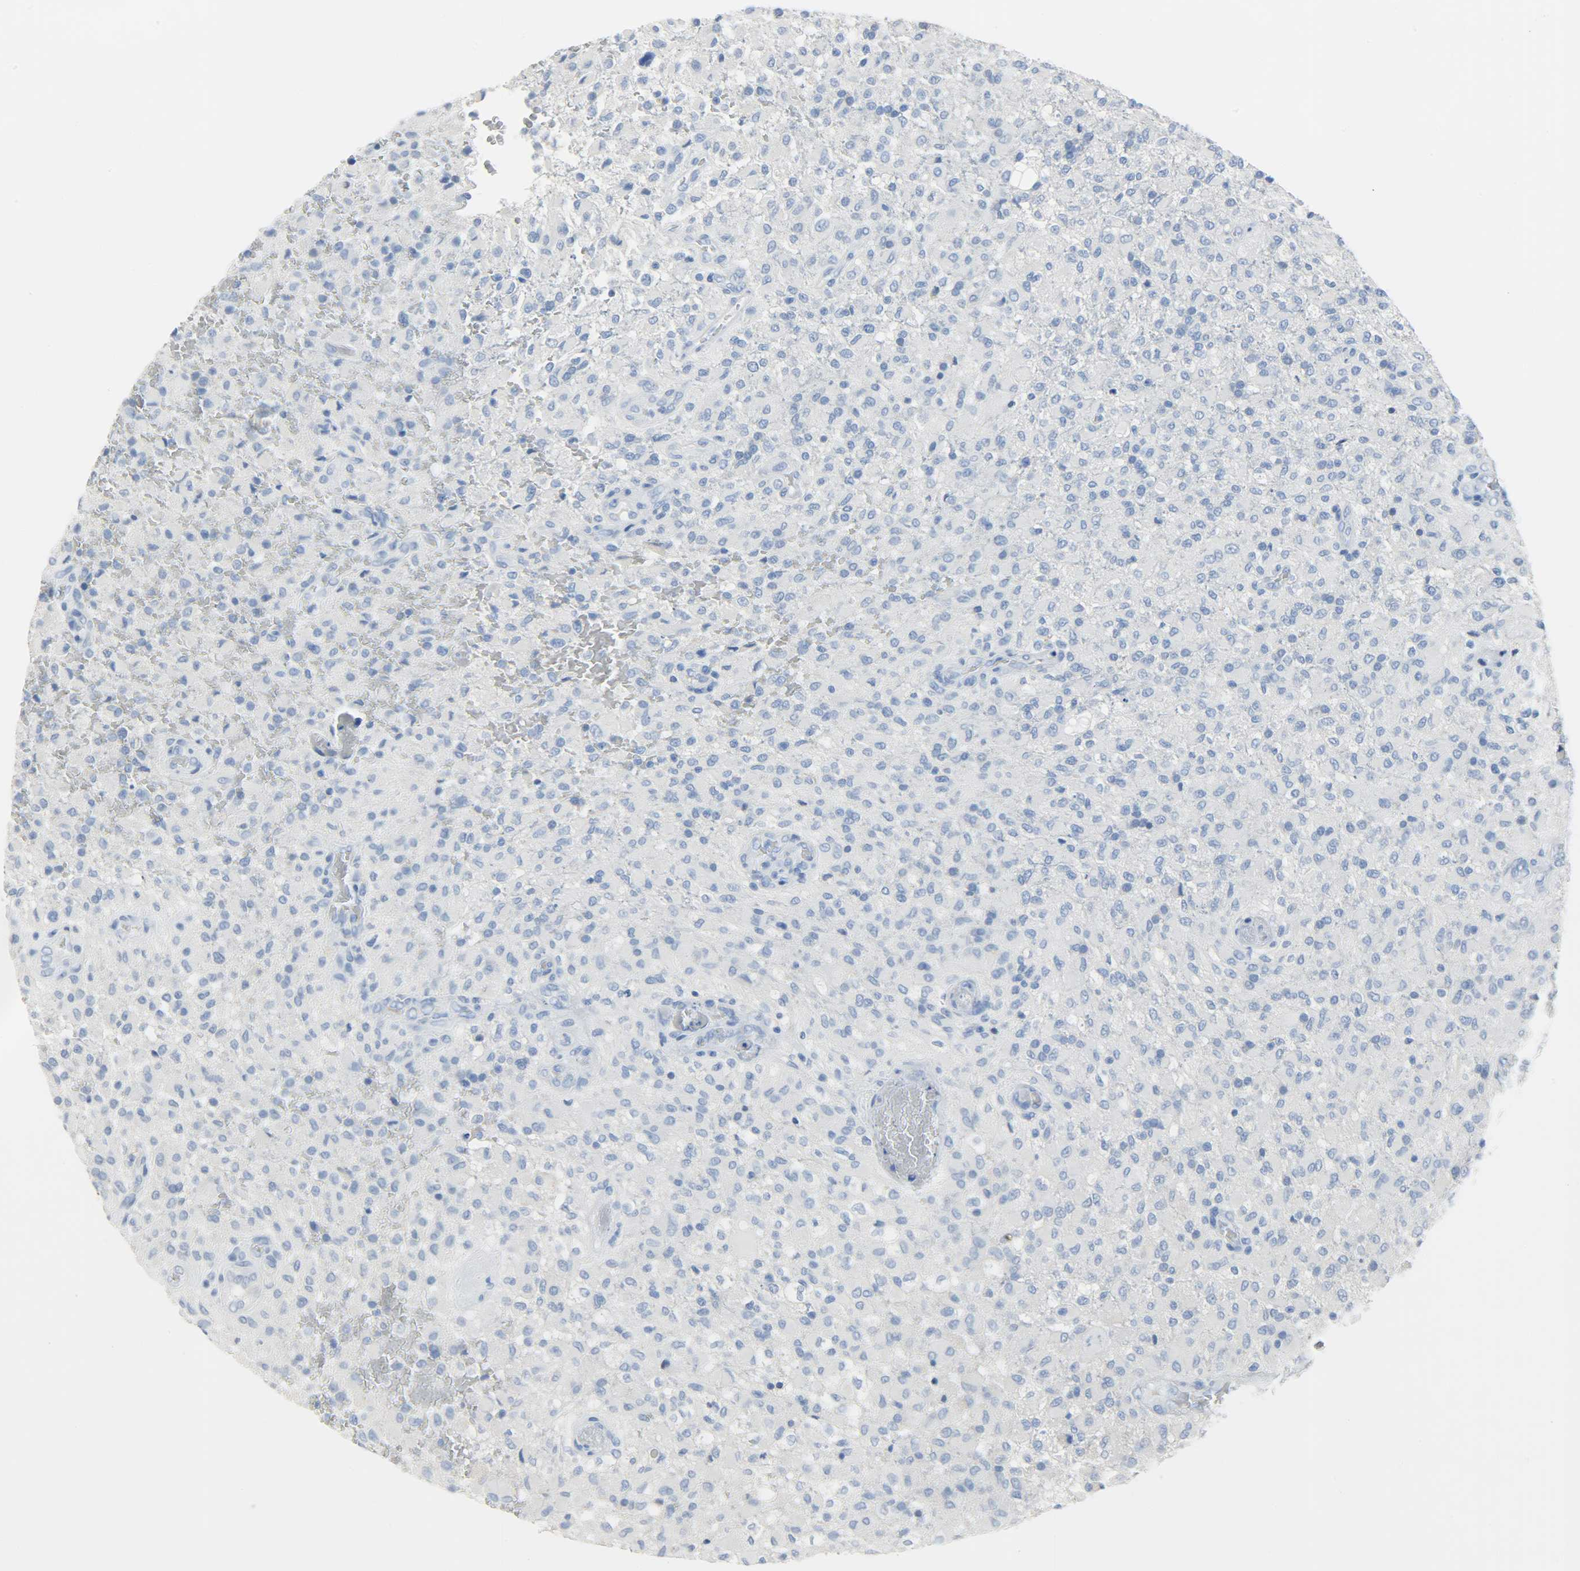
{"staining": {"intensity": "negative", "quantity": "none", "location": "none"}, "tissue": "glioma", "cell_type": "Tumor cells", "image_type": "cancer", "snomed": [{"axis": "morphology", "description": "Glioma, malignant, High grade"}, {"axis": "topography", "description": "Brain"}], "caption": "Protein analysis of glioma shows no significant positivity in tumor cells. (DAB IHC, high magnification).", "gene": "CRP", "patient": {"sex": "male", "age": 71}}